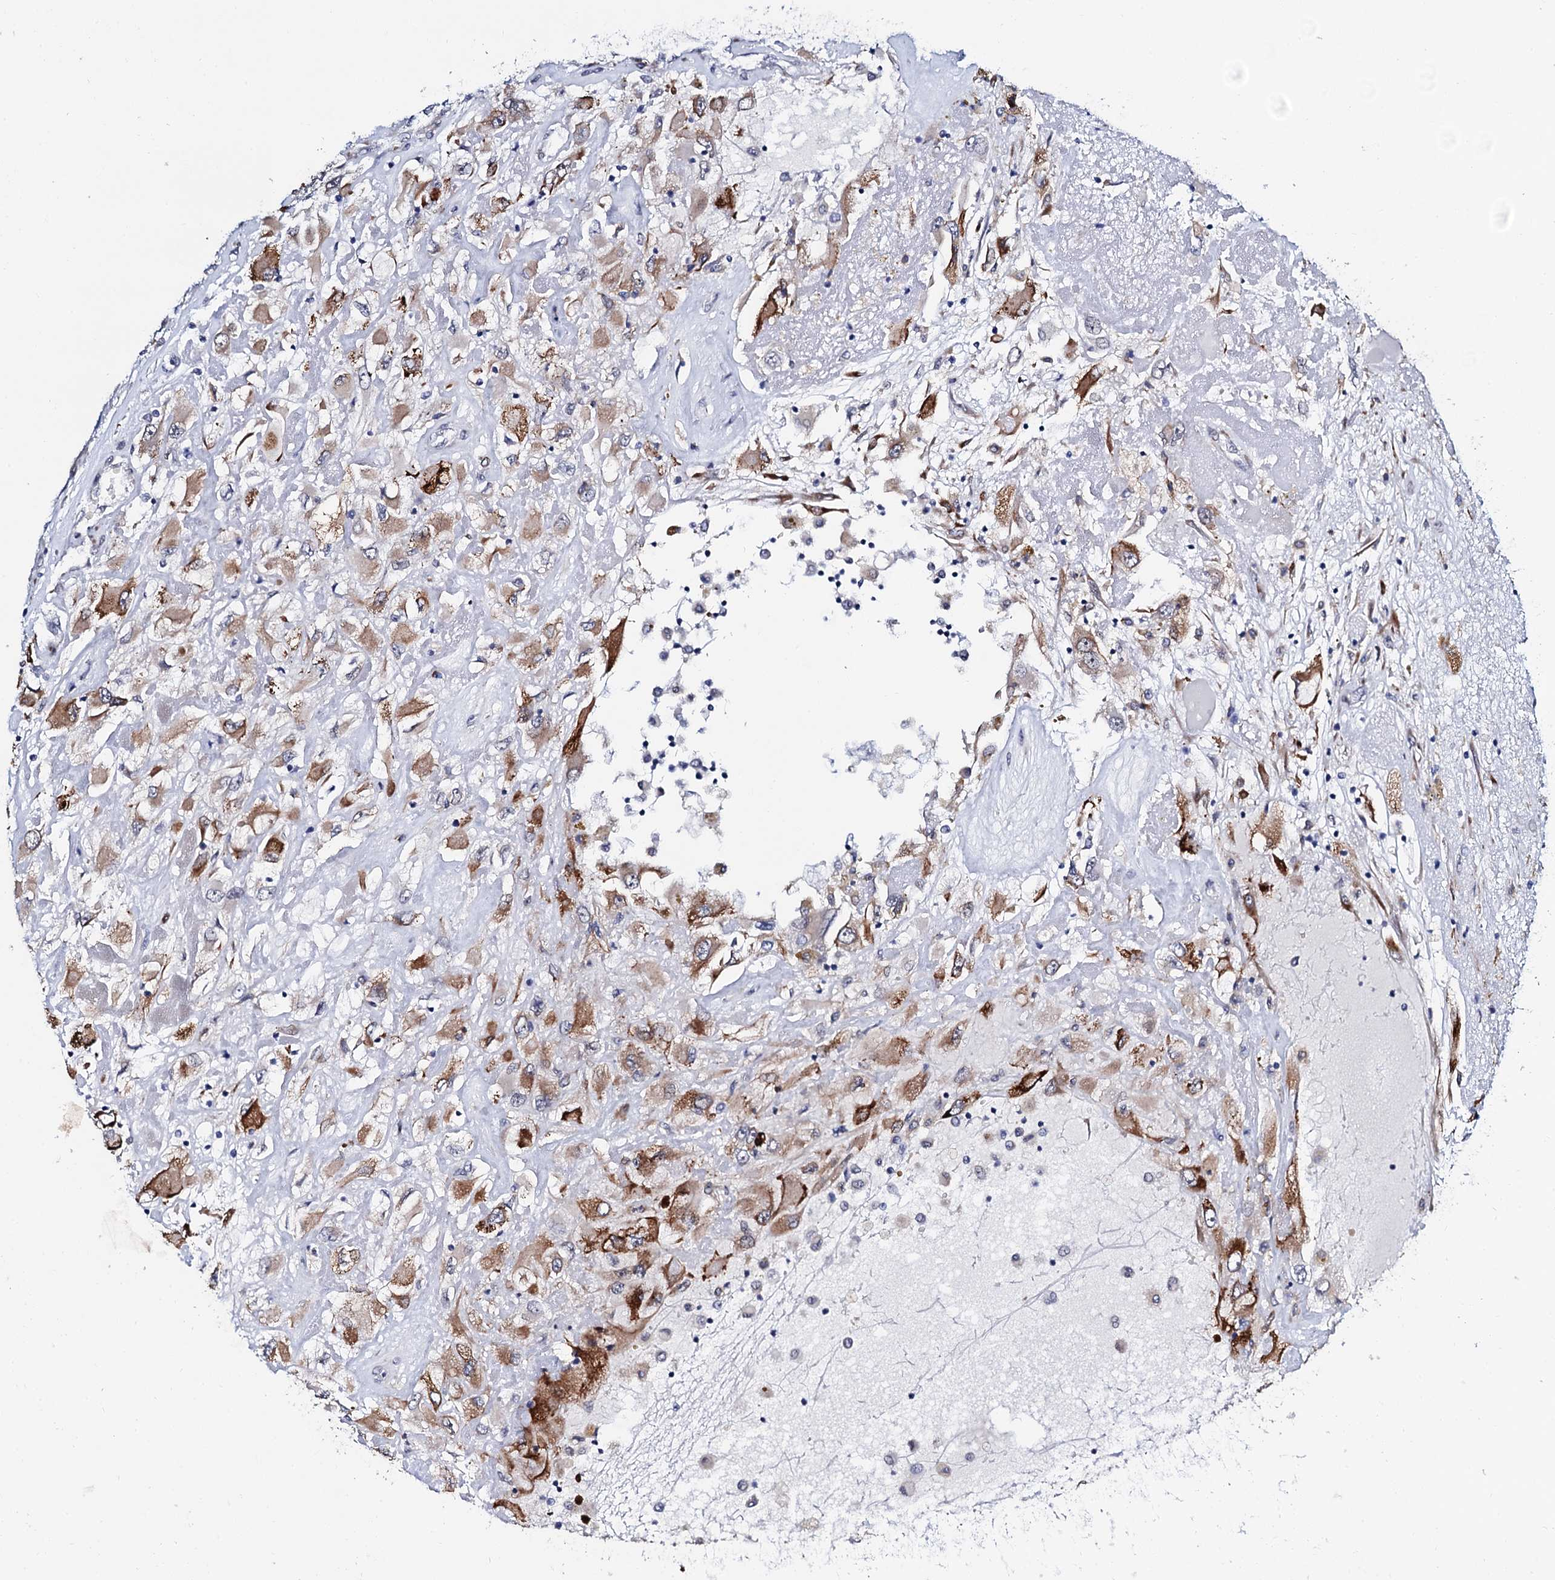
{"staining": {"intensity": "moderate", "quantity": "25%-75%", "location": "cytoplasmic/membranous"}, "tissue": "renal cancer", "cell_type": "Tumor cells", "image_type": "cancer", "snomed": [{"axis": "morphology", "description": "Adenocarcinoma, NOS"}, {"axis": "topography", "description": "Kidney"}], "caption": "Adenocarcinoma (renal) stained with immunohistochemistry (IHC) demonstrates moderate cytoplasmic/membranous expression in about 25%-75% of tumor cells. The staining is performed using DAB brown chromogen to label protein expression. The nuclei are counter-stained blue using hematoxylin.", "gene": "SLC7A10", "patient": {"sex": "female", "age": 52}}